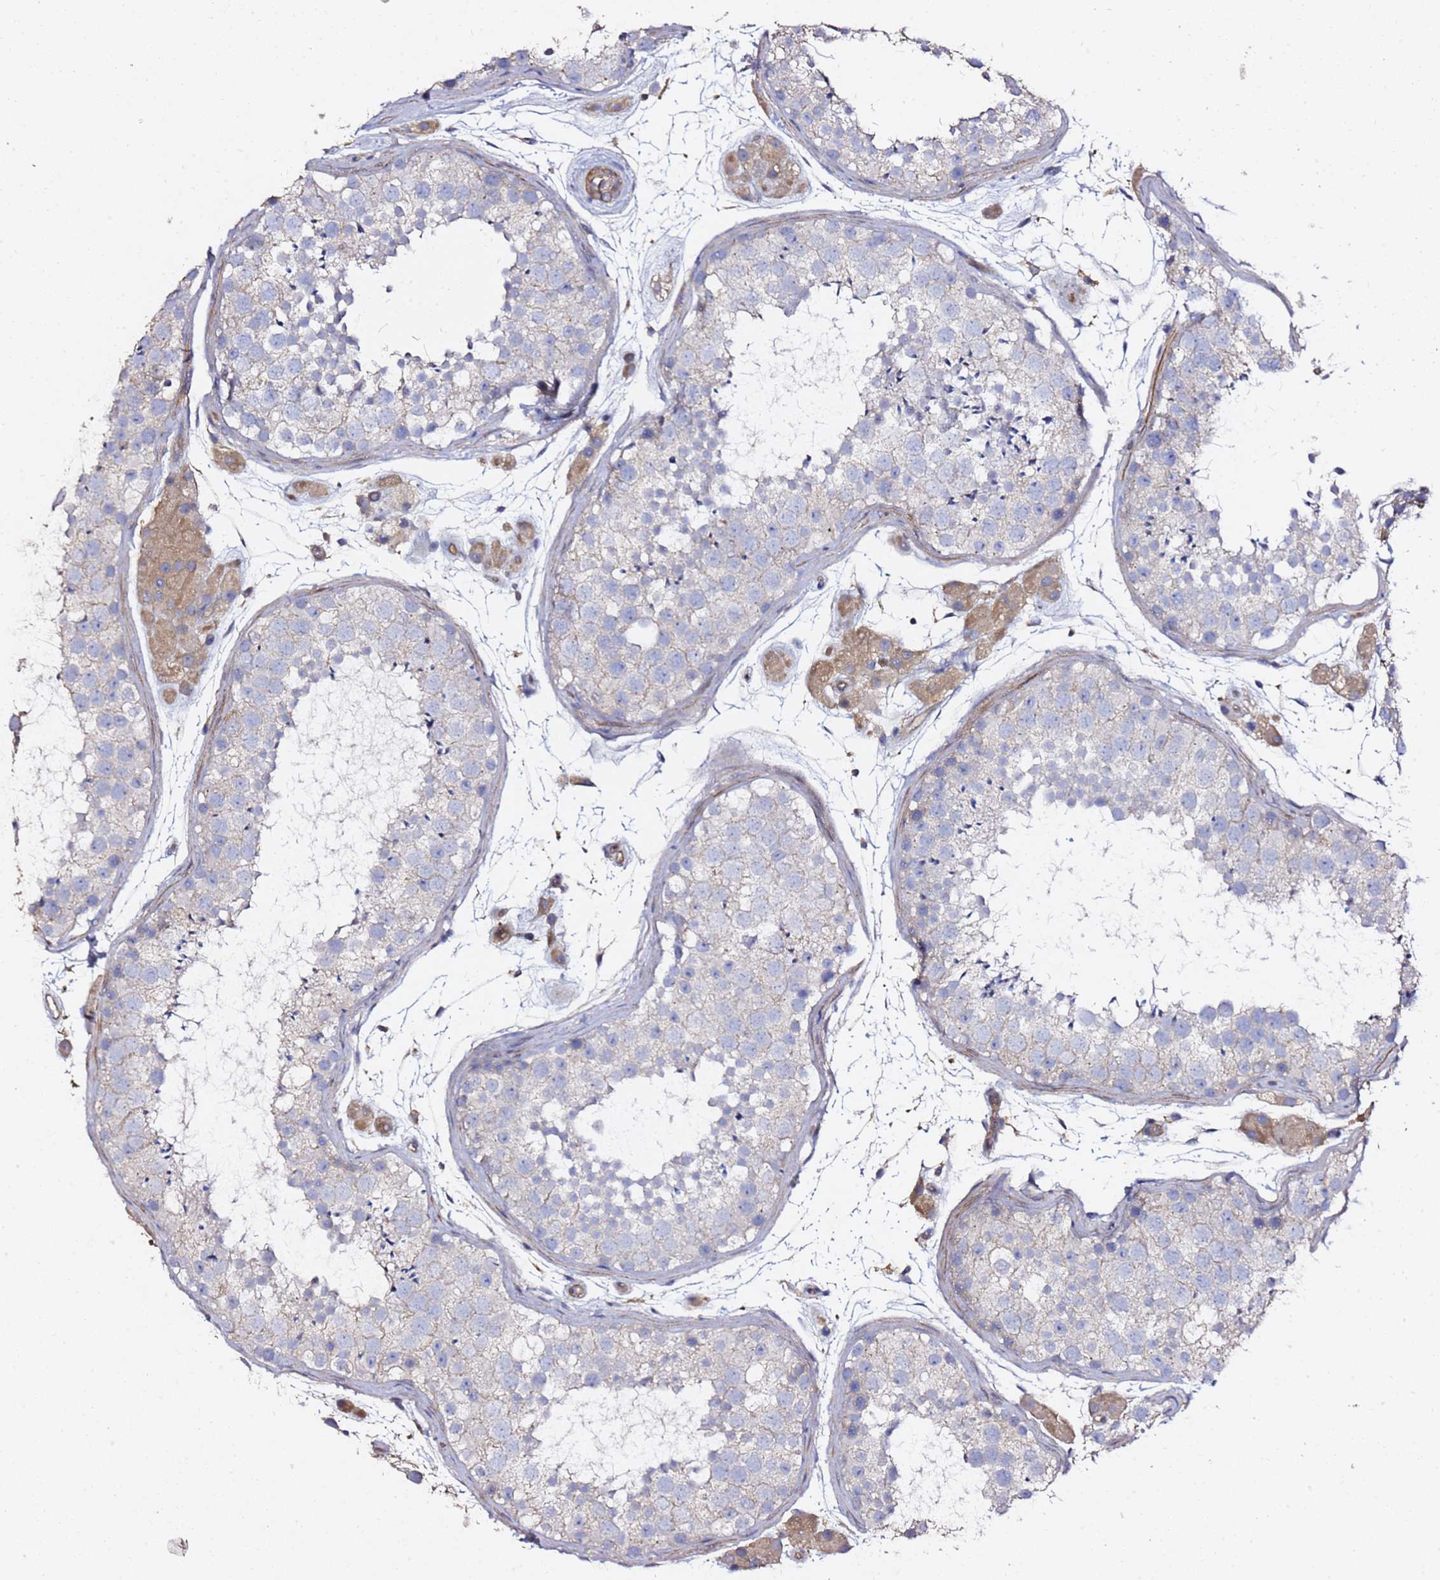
{"staining": {"intensity": "negative", "quantity": "none", "location": "none"}, "tissue": "testis", "cell_type": "Cells in seminiferous ducts", "image_type": "normal", "snomed": [{"axis": "morphology", "description": "Normal tissue, NOS"}, {"axis": "topography", "description": "Testis"}], "caption": "Protein analysis of normal testis exhibits no significant expression in cells in seminiferous ducts. (Brightfield microscopy of DAB (3,3'-diaminobenzidine) immunohistochemistry (IHC) at high magnification).", "gene": "ZFP36L2", "patient": {"sex": "male", "age": 41}}